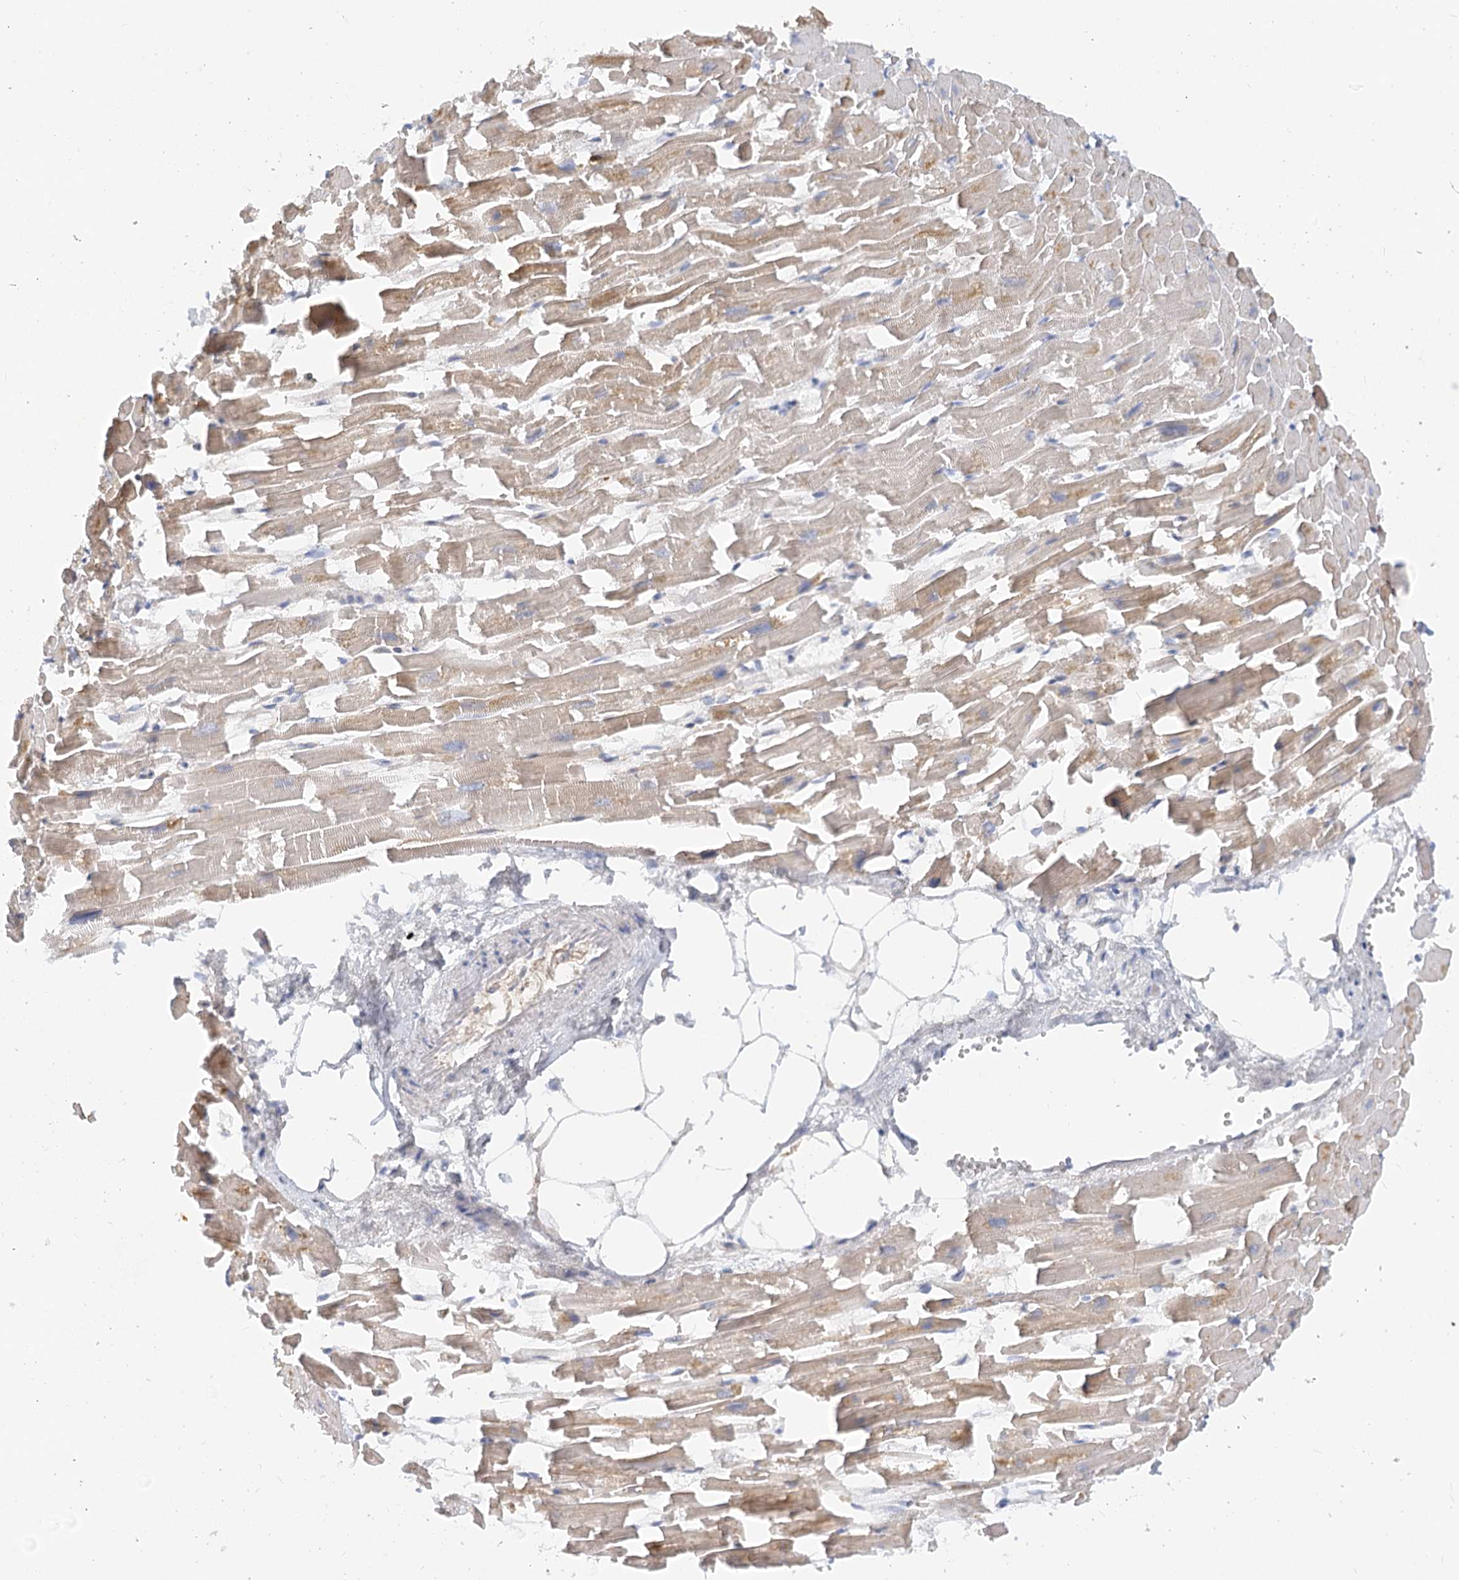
{"staining": {"intensity": "moderate", "quantity": "25%-75%", "location": "cytoplasmic/membranous"}, "tissue": "heart muscle", "cell_type": "Cardiomyocytes", "image_type": "normal", "snomed": [{"axis": "morphology", "description": "Normal tissue, NOS"}, {"axis": "topography", "description": "Heart"}], "caption": "High-magnification brightfield microscopy of unremarkable heart muscle stained with DAB (3,3'-diaminobenzidine) (brown) and counterstained with hematoxylin (blue). cardiomyocytes exhibit moderate cytoplasmic/membranous staining is seen in approximately25%-75% of cells.", "gene": "NELL2", "patient": {"sex": "female", "age": 64}}